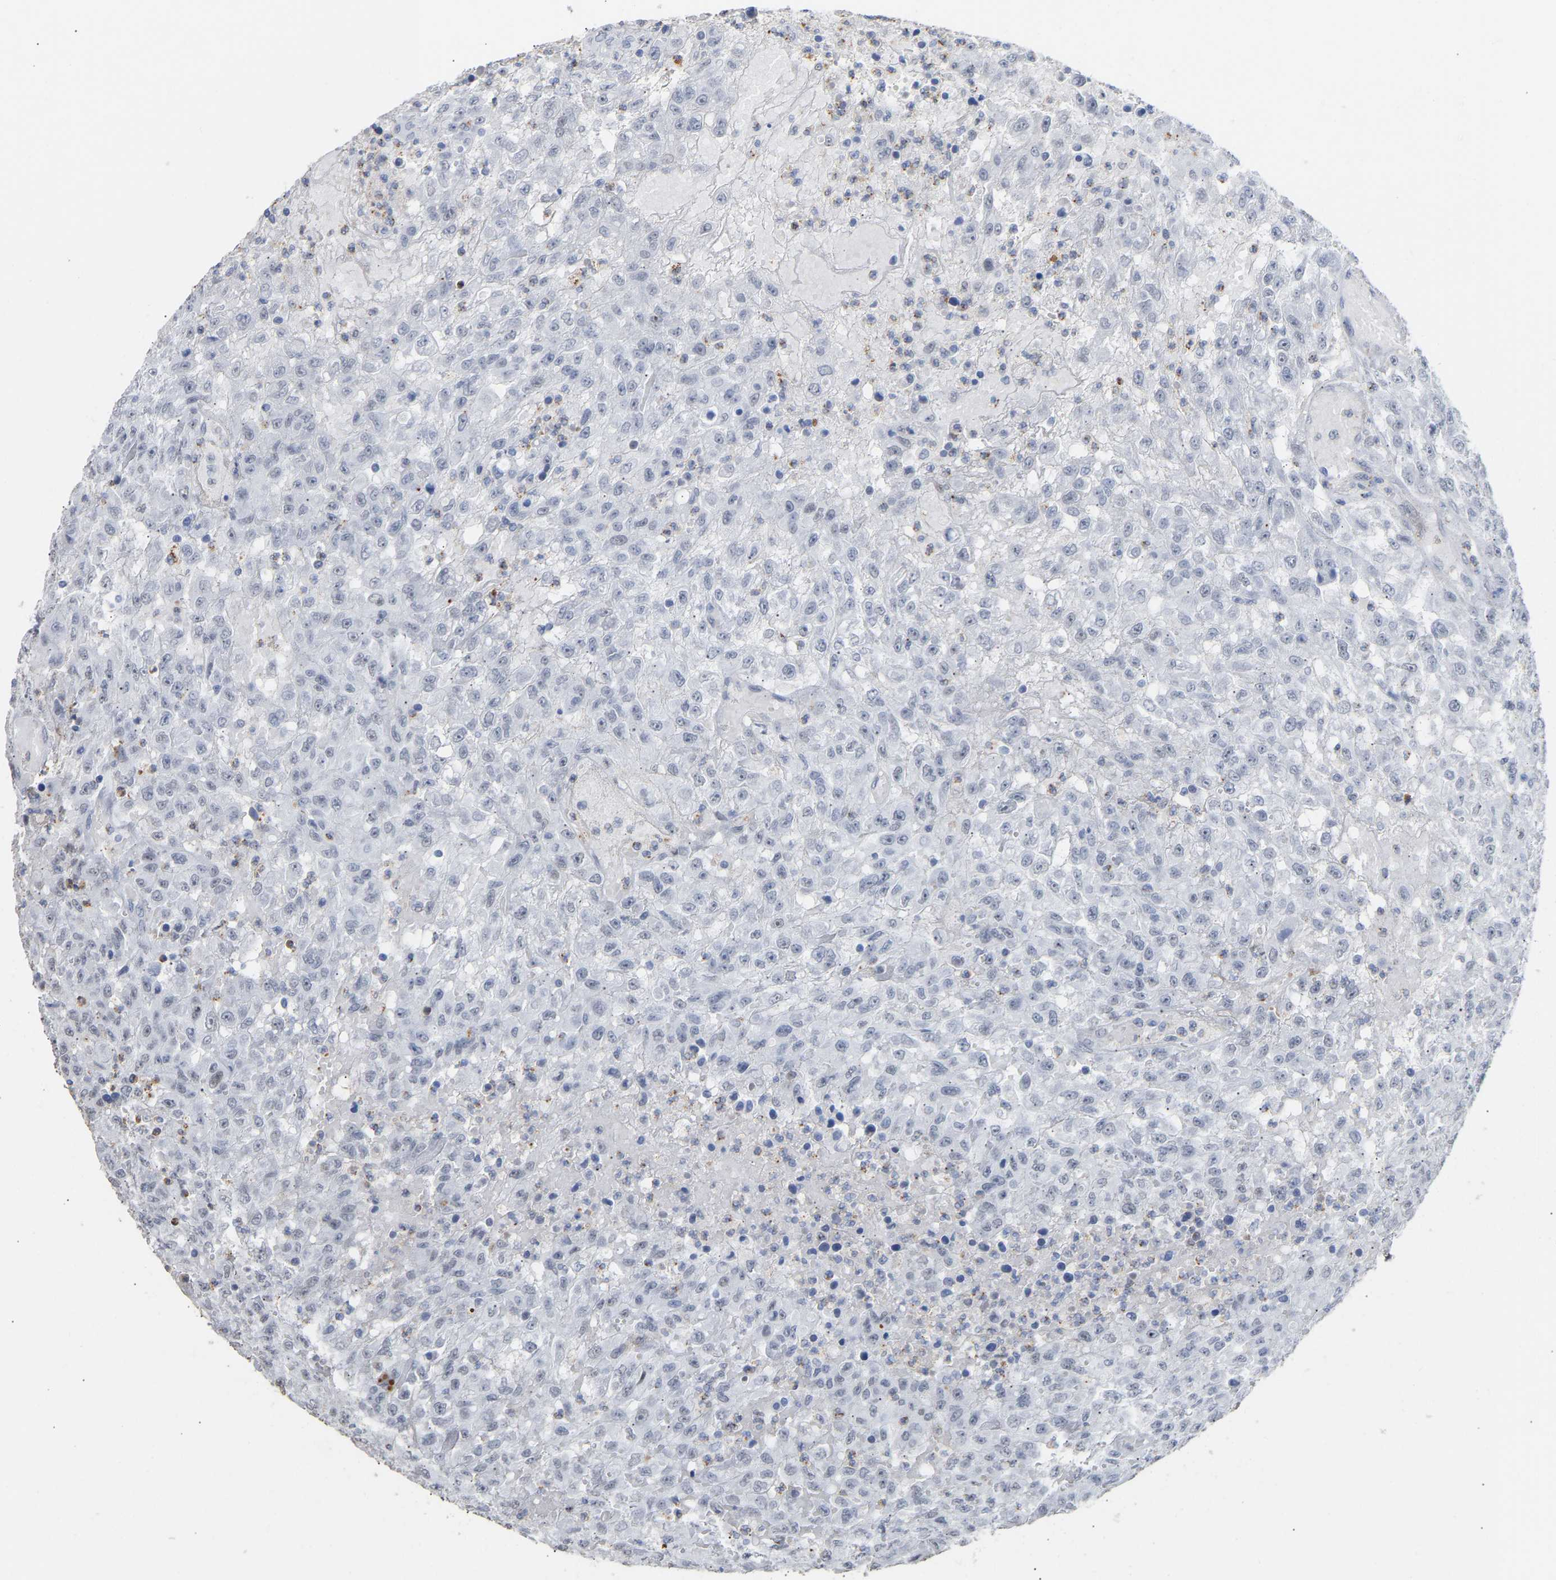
{"staining": {"intensity": "negative", "quantity": "none", "location": "none"}, "tissue": "urothelial cancer", "cell_type": "Tumor cells", "image_type": "cancer", "snomed": [{"axis": "morphology", "description": "Urothelial carcinoma, High grade"}, {"axis": "topography", "description": "Urinary bladder"}], "caption": "This is an IHC histopathology image of human urothelial cancer. There is no positivity in tumor cells.", "gene": "AMPH", "patient": {"sex": "male", "age": 46}}